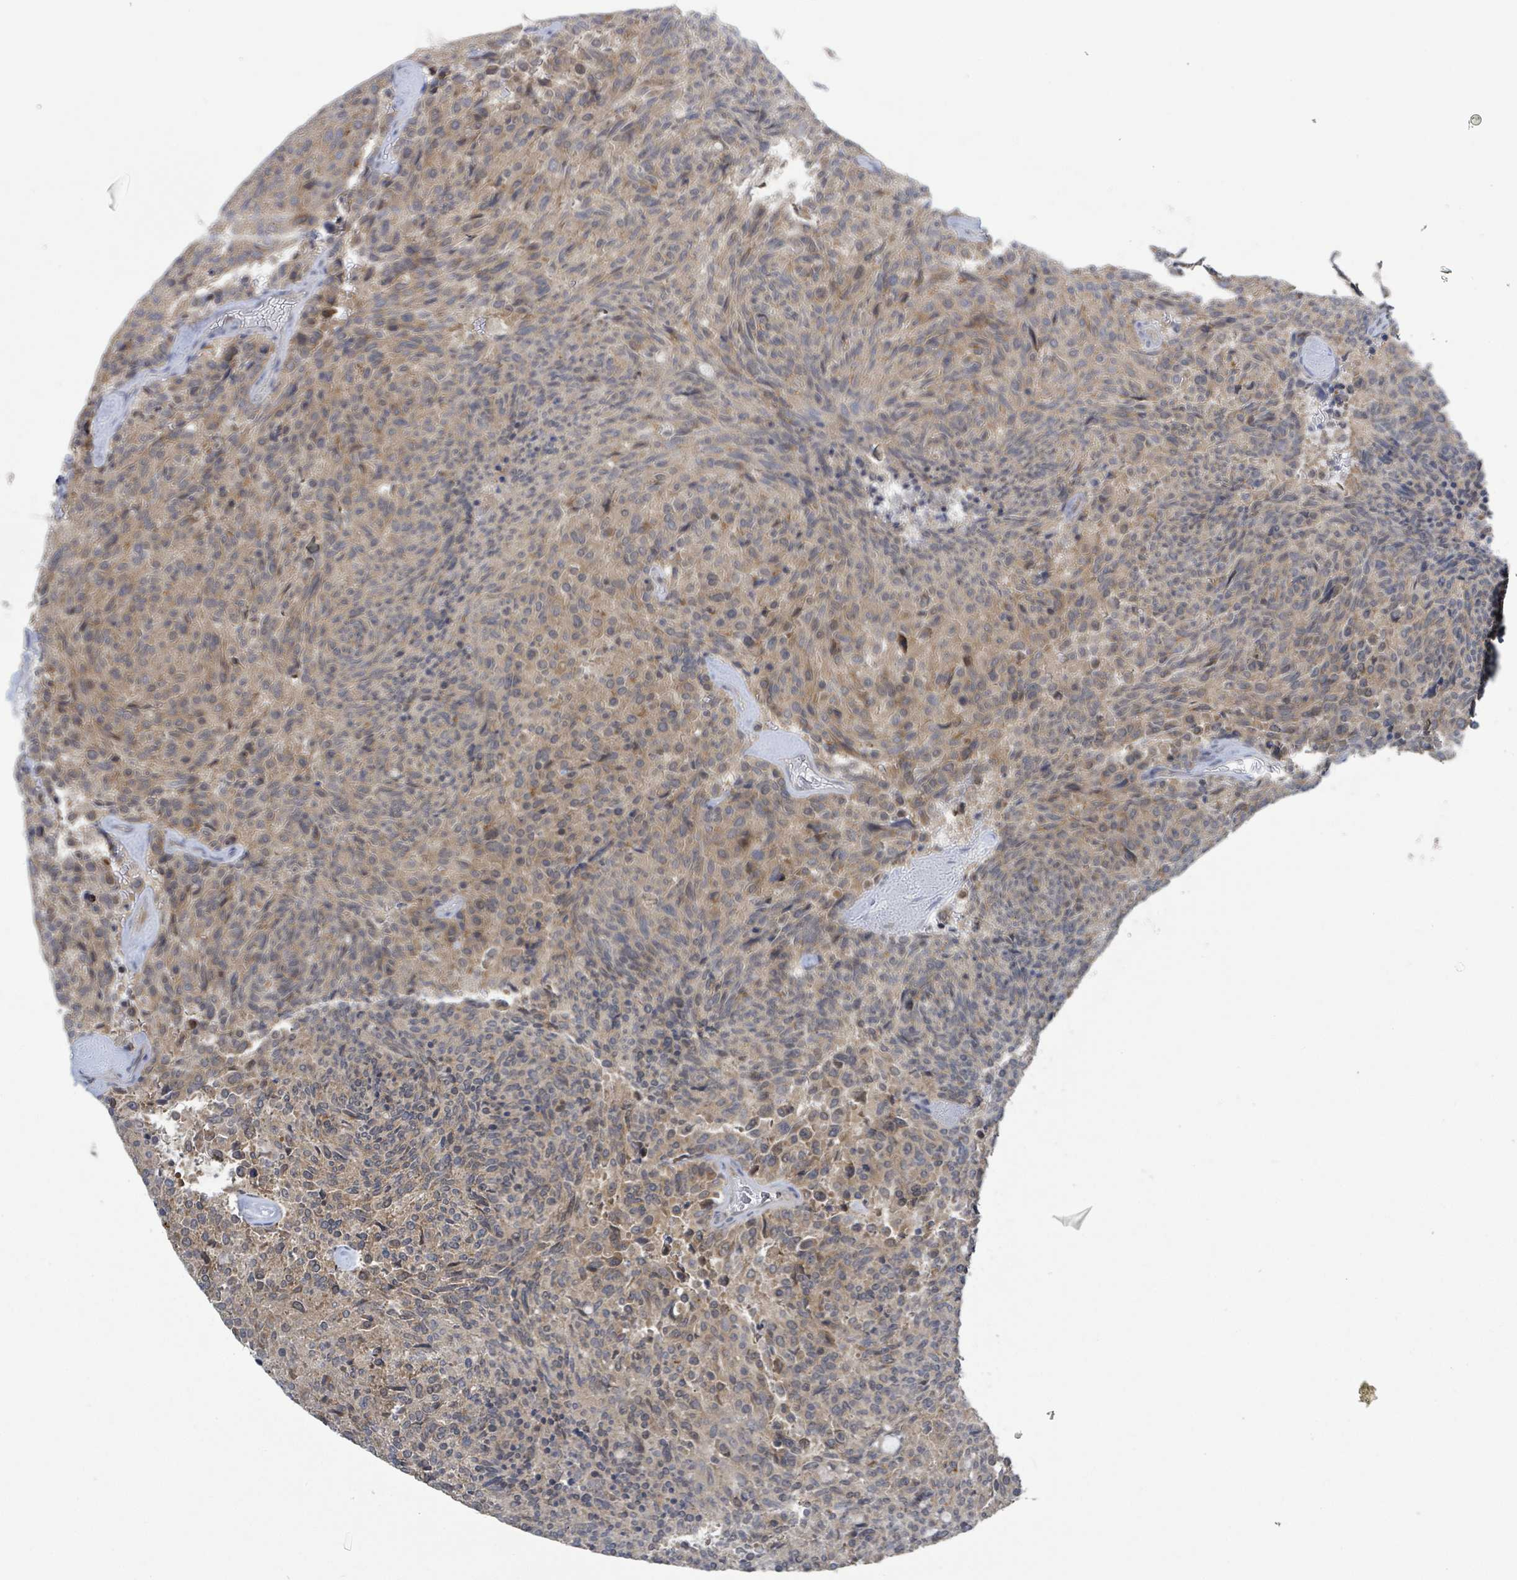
{"staining": {"intensity": "weak", "quantity": ">75%", "location": "cytoplasmic/membranous"}, "tissue": "carcinoid", "cell_type": "Tumor cells", "image_type": "cancer", "snomed": [{"axis": "morphology", "description": "Carcinoid, malignant, NOS"}, {"axis": "topography", "description": "Pancreas"}], "caption": "An IHC histopathology image of neoplastic tissue is shown. Protein staining in brown highlights weak cytoplasmic/membranous positivity in carcinoid (malignant) within tumor cells.", "gene": "CCDC121", "patient": {"sex": "female", "age": 54}}